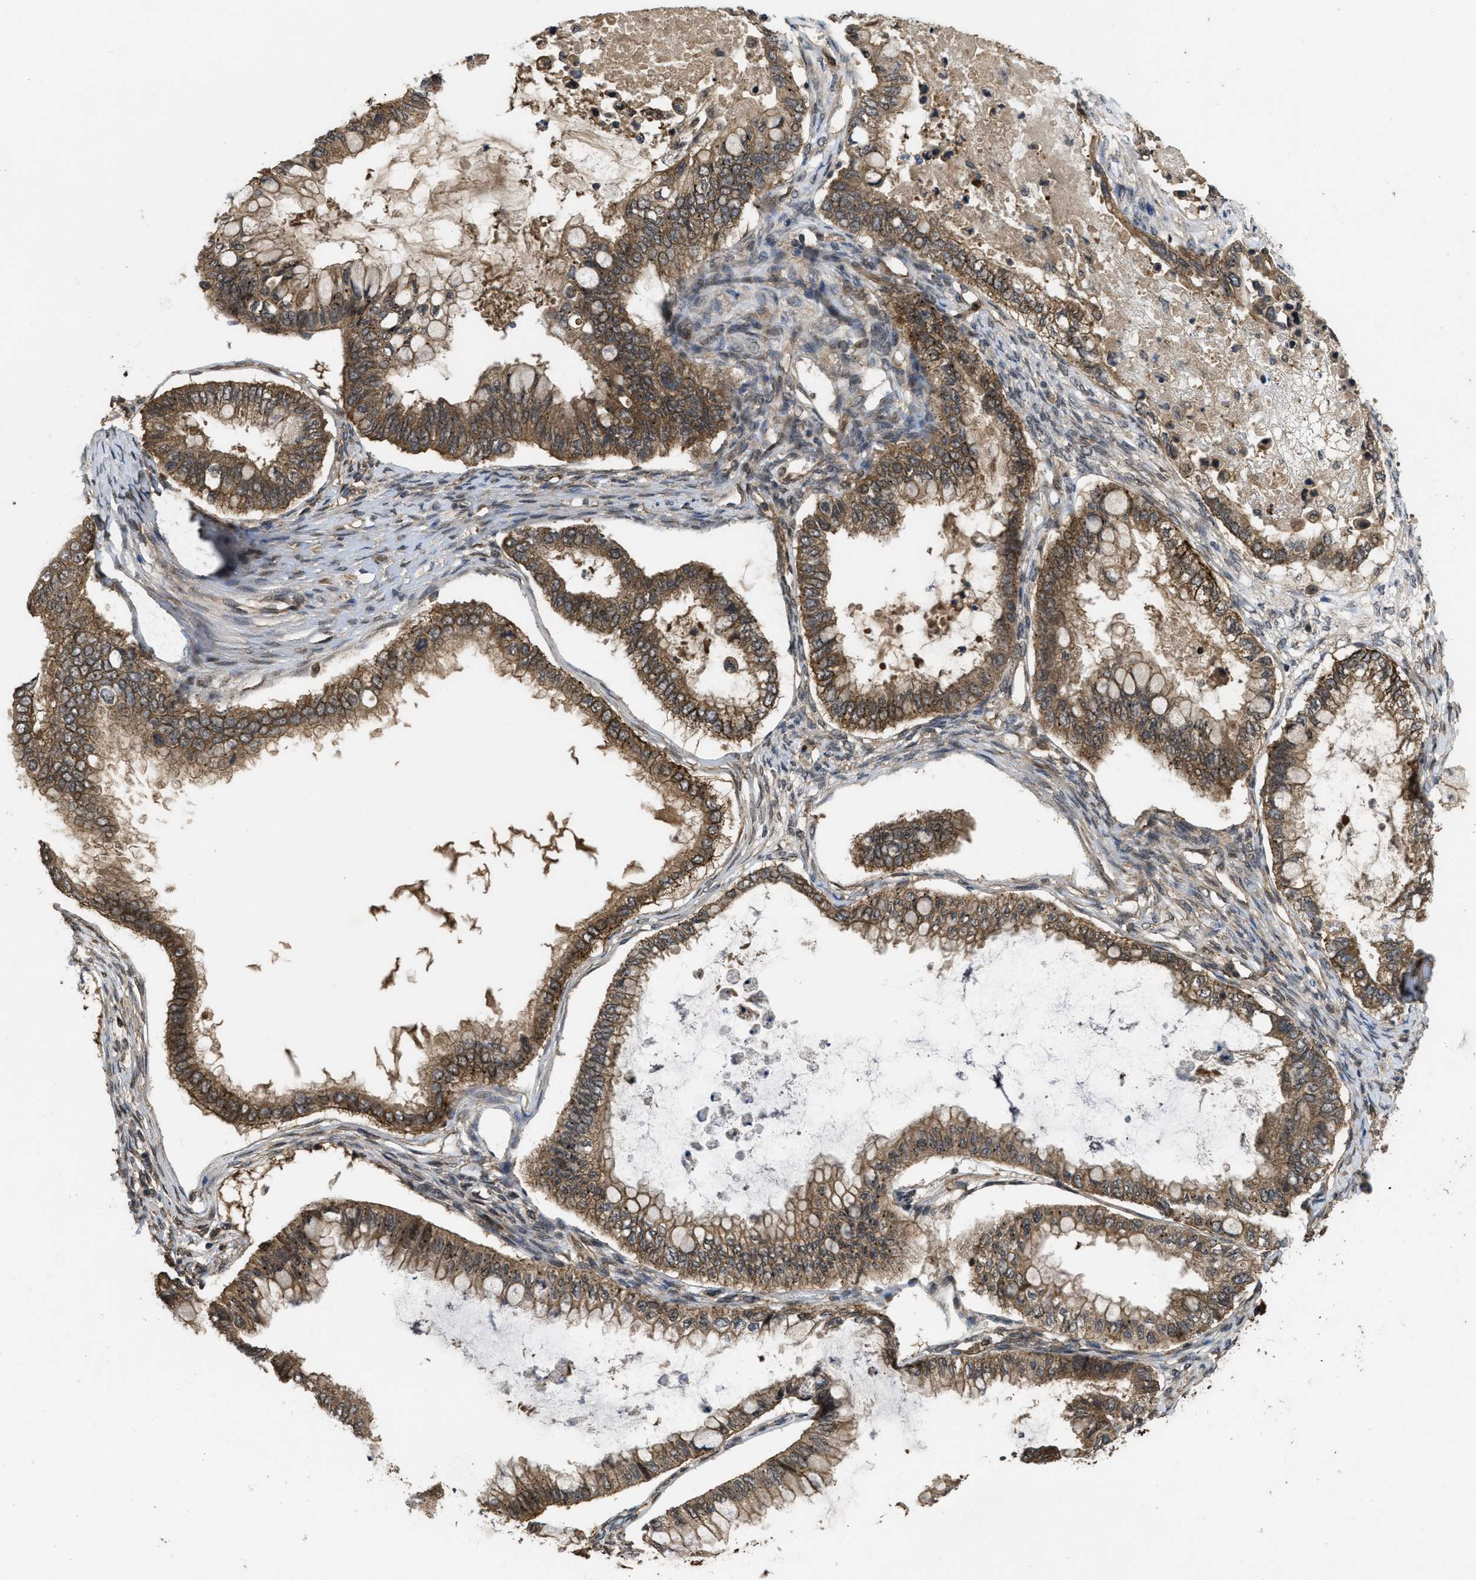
{"staining": {"intensity": "moderate", "quantity": ">75%", "location": "cytoplasmic/membranous"}, "tissue": "ovarian cancer", "cell_type": "Tumor cells", "image_type": "cancer", "snomed": [{"axis": "morphology", "description": "Cystadenocarcinoma, mucinous, NOS"}, {"axis": "topography", "description": "Ovary"}], "caption": "Immunohistochemical staining of human mucinous cystadenocarcinoma (ovarian) exhibits medium levels of moderate cytoplasmic/membranous staining in about >75% of tumor cells. (Stains: DAB in brown, nuclei in blue, Microscopy: brightfield microscopy at high magnification).", "gene": "FZD6", "patient": {"sex": "female", "age": 80}}